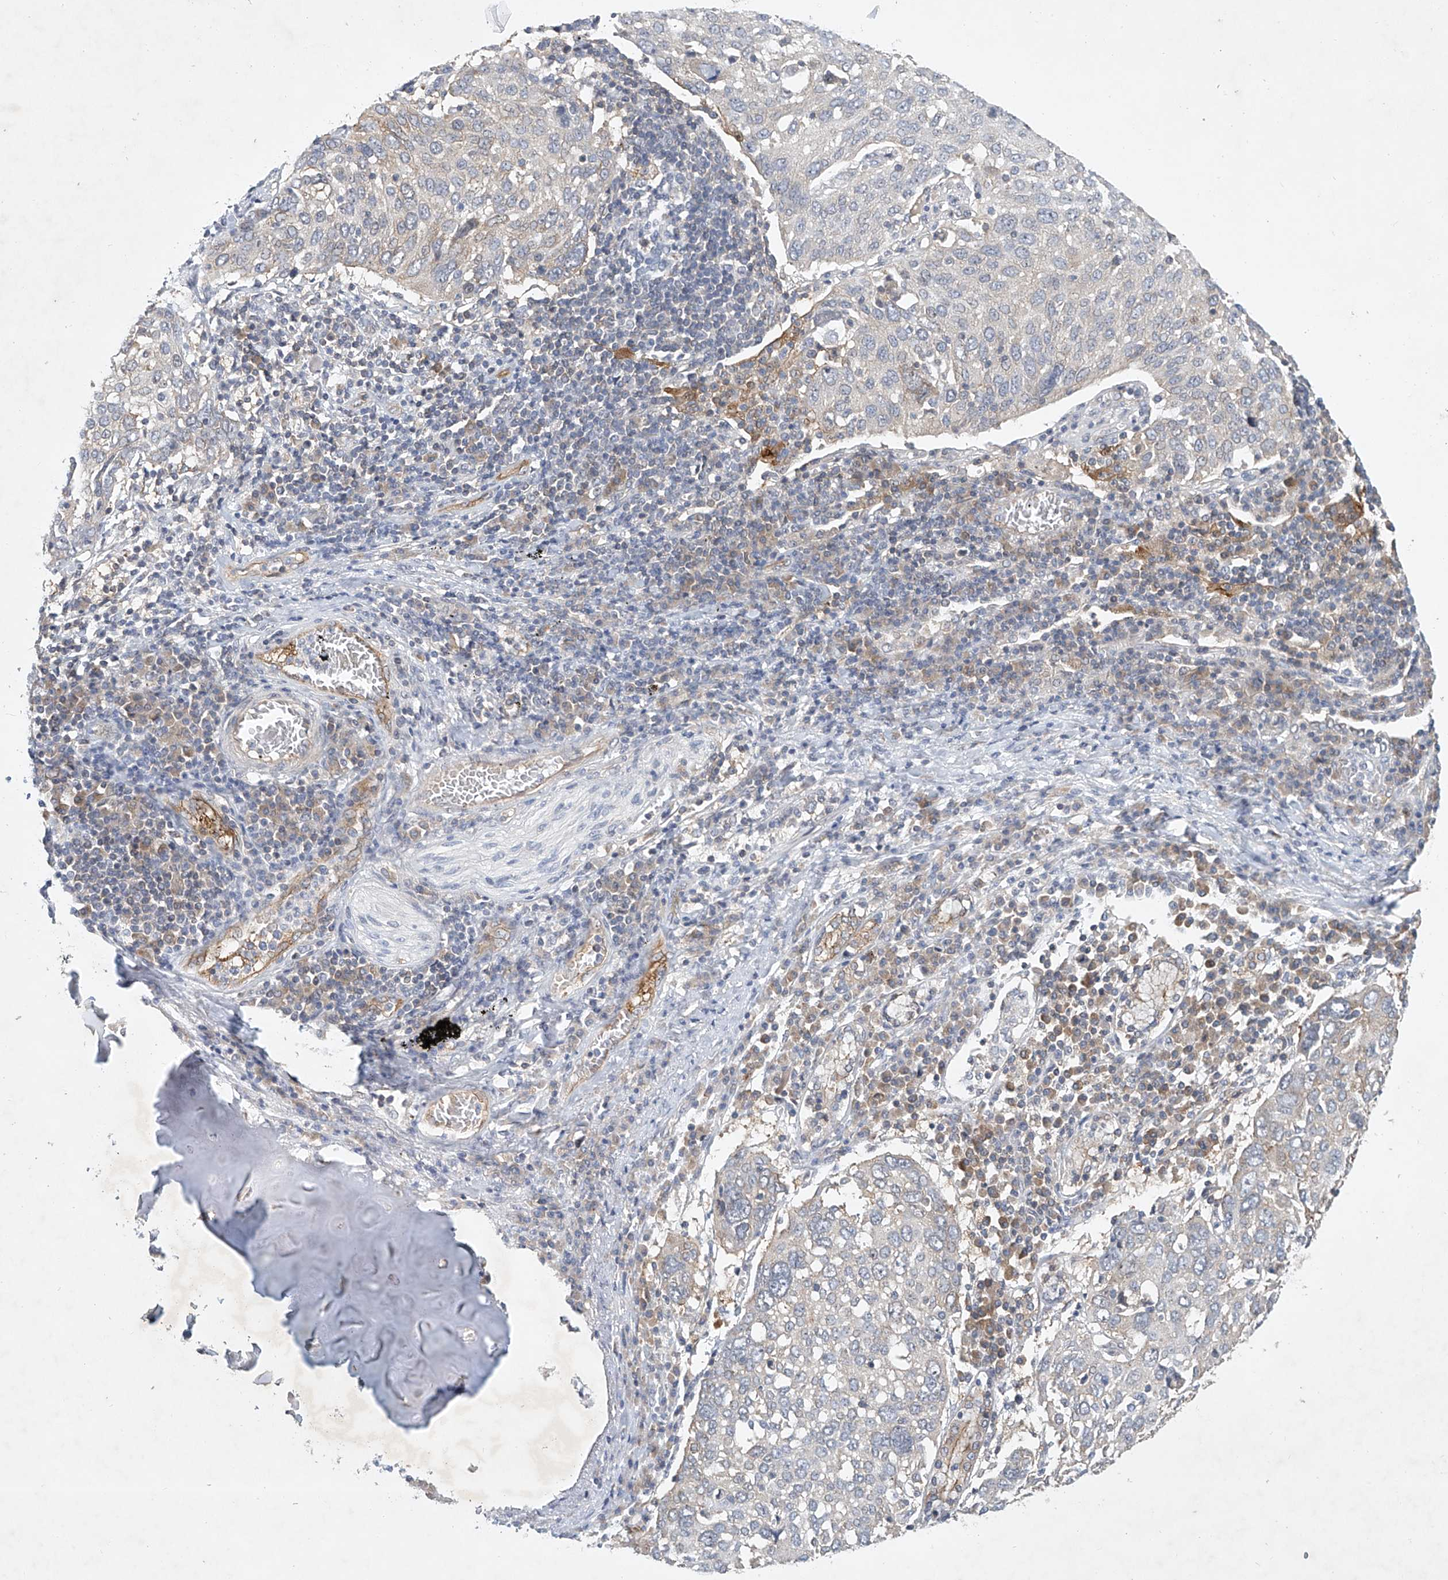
{"staining": {"intensity": "weak", "quantity": "<25%", "location": "cytoplasmic/membranous"}, "tissue": "lung cancer", "cell_type": "Tumor cells", "image_type": "cancer", "snomed": [{"axis": "morphology", "description": "Squamous cell carcinoma, NOS"}, {"axis": "topography", "description": "Lung"}], "caption": "Image shows no significant protein staining in tumor cells of lung squamous cell carcinoma.", "gene": "CARMIL1", "patient": {"sex": "male", "age": 65}}